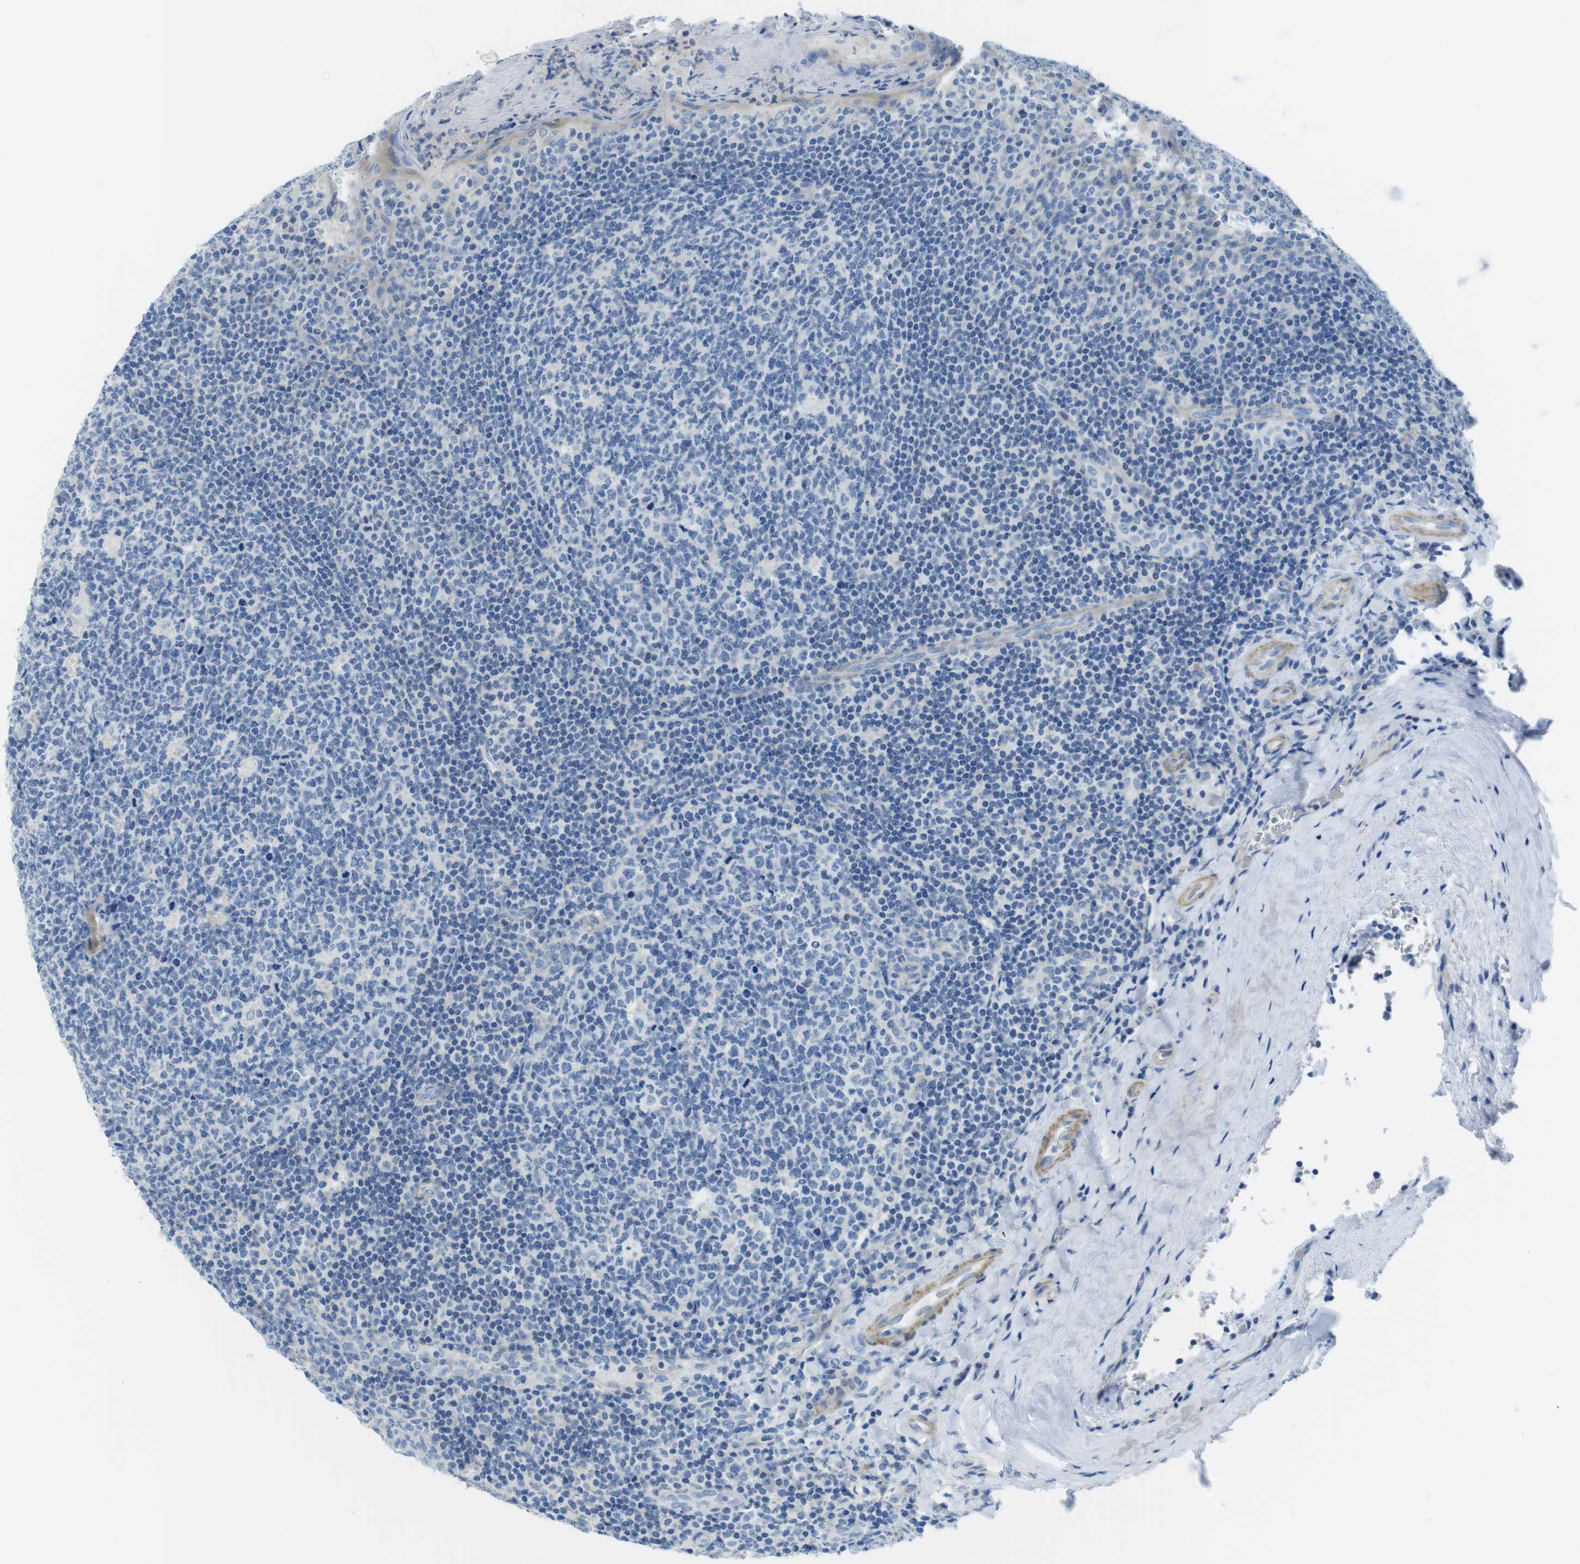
{"staining": {"intensity": "negative", "quantity": "none", "location": "none"}, "tissue": "tonsil", "cell_type": "Germinal center cells", "image_type": "normal", "snomed": [{"axis": "morphology", "description": "Normal tissue, NOS"}, {"axis": "topography", "description": "Tonsil"}], "caption": "High power microscopy micrograph of an IHC photomicrograph of benign tonsil, revealing no significant positivity in germinal center cells.", "gene": "ASIC5", "patient": {"sex": "male", "age": 17}}